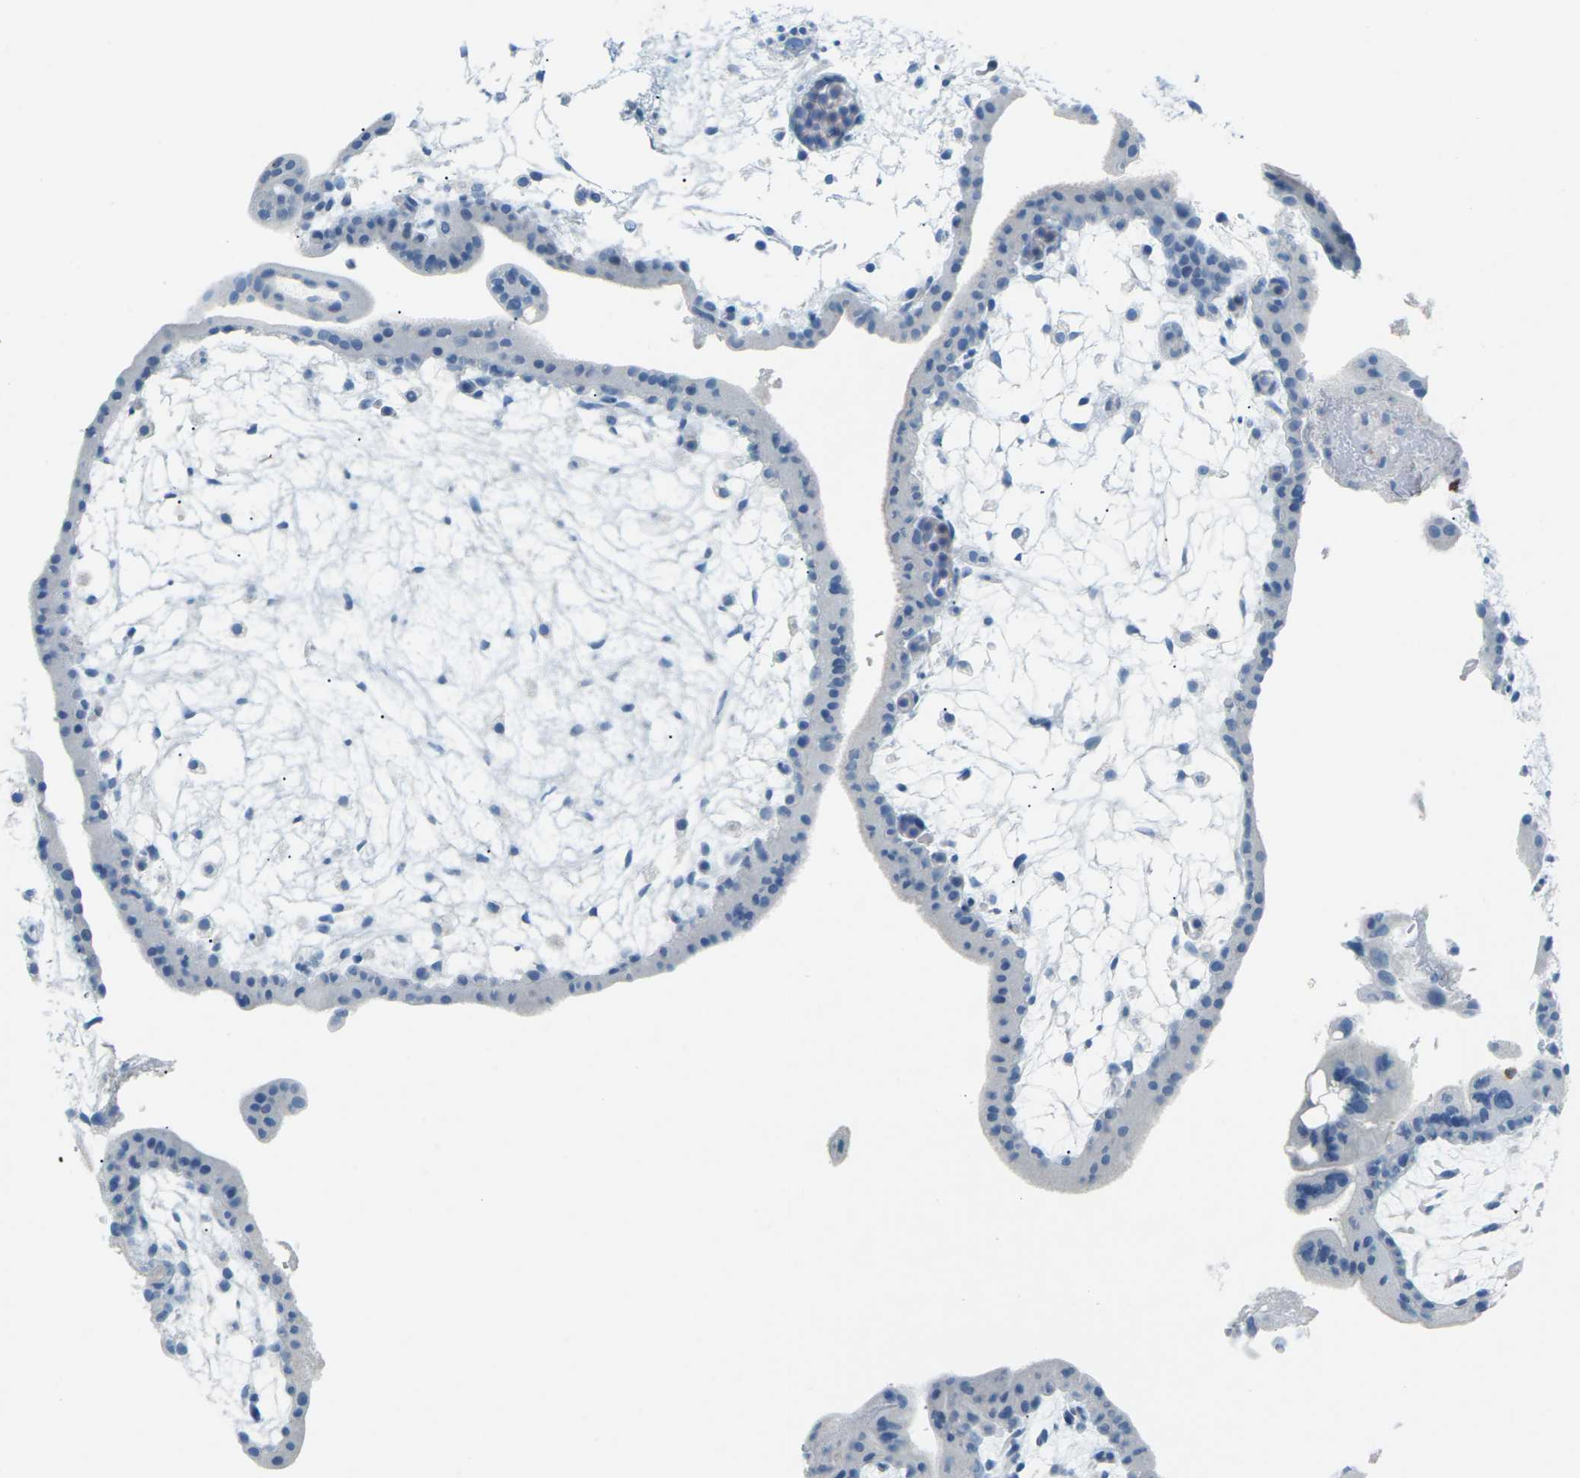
{"staining": {"intensity": "negative", "quantity": "none", "location": "none"}, "tissue": "placenta", "cell_type": "Trophoblastic cells", "image_type": "normal", "snomed": [{"axis": "morphology", "description": "Normal tissue, NOS"}, {"axis": "topography", "description": "Placenta"}], "caption": "Immunohistochemistry (IHC) histopathology image of normal placenta: placenta stained with DAB (3,3'-diaminobenzidine) demonstrates no significant protein staining in trophoblastic cells.", "gene": "CDH16", "patient": {"sex": "female", "age": 35}}